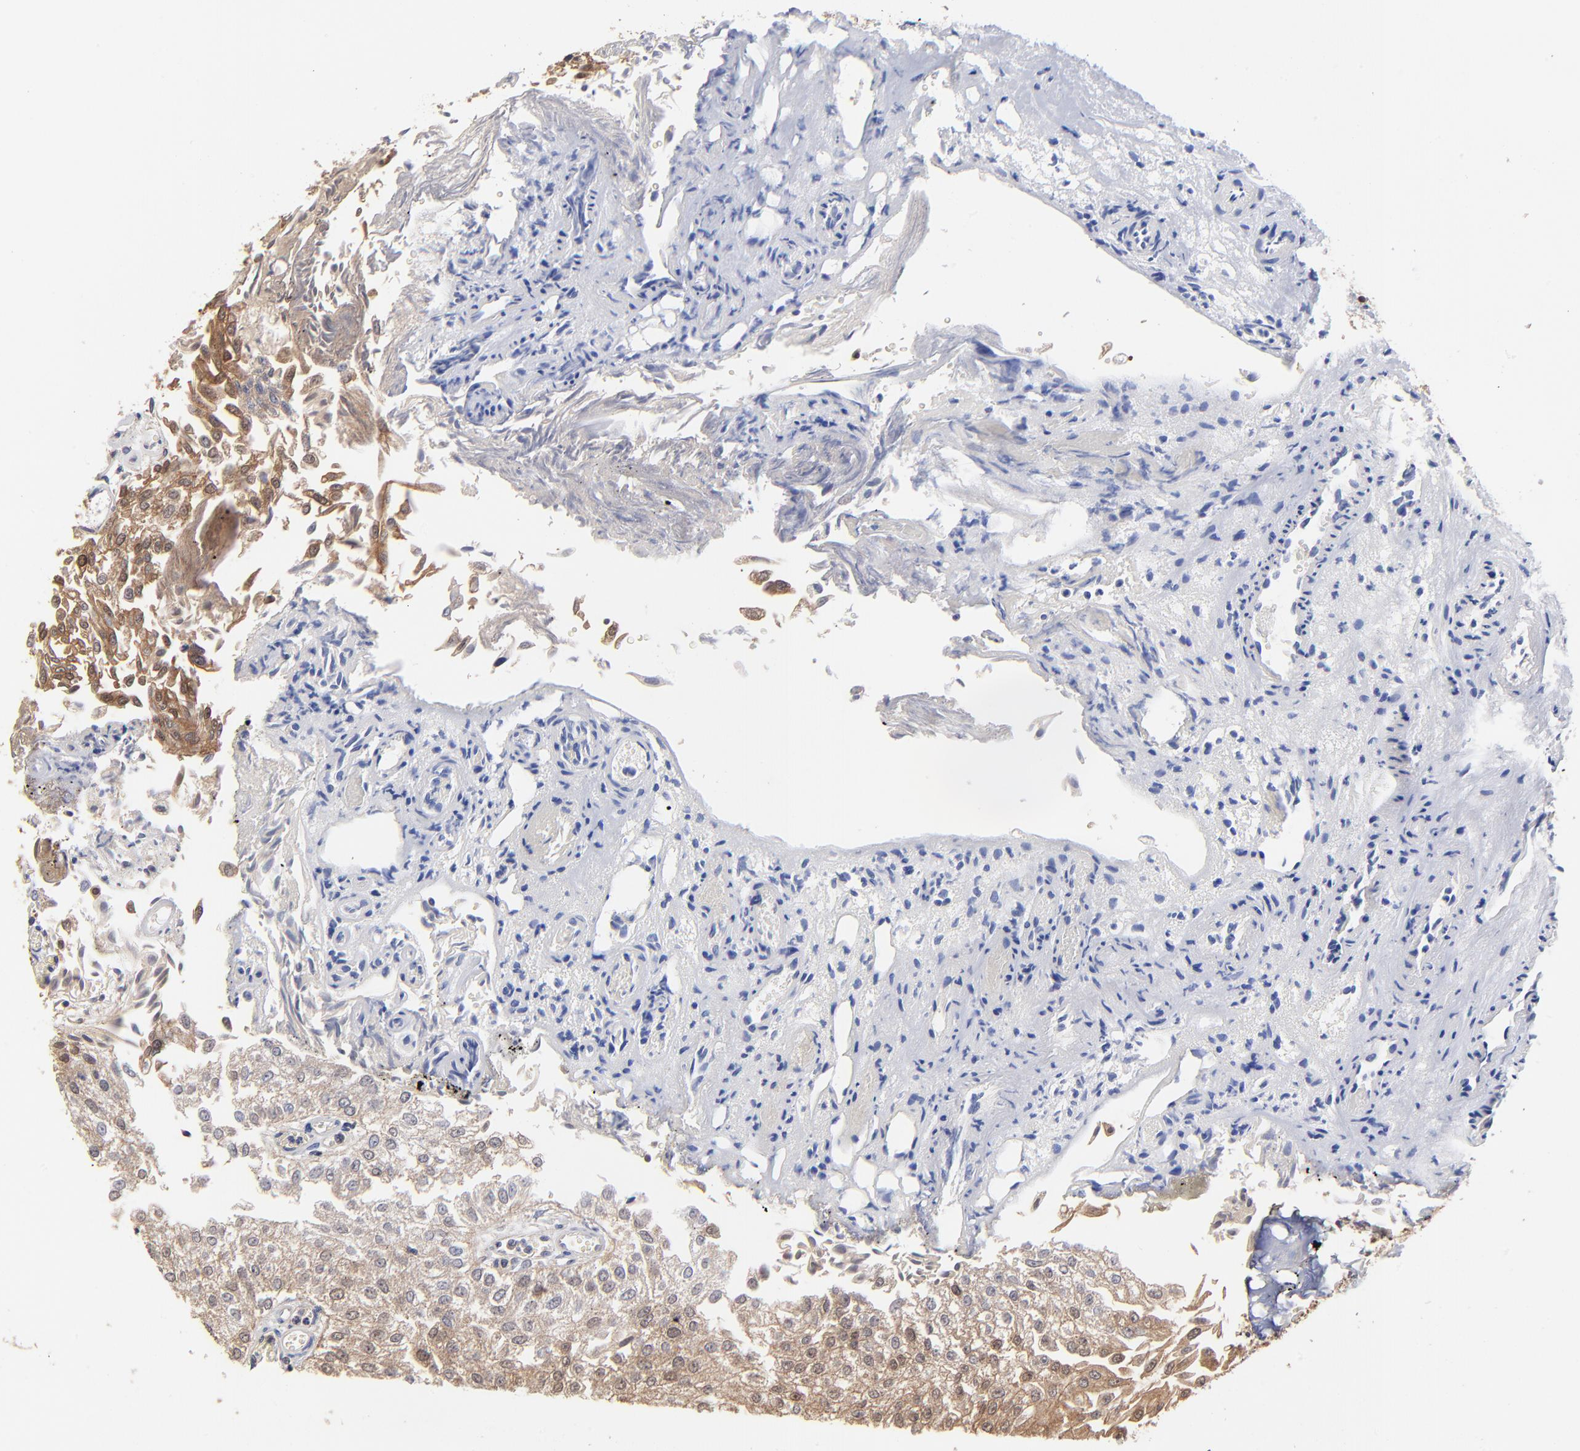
{"staining": {"intensity": "moderate", "quantity": "25%-75%", "location": "cytoplasmic/membranous,nuclear"}, "tissue": "urothelial cancer", "cell_type": "Tumor cells", "image_type": "cancer", "snomed": [{"axis": "morphology", "description": "Urothelial carcinoma, Low grade"}, {"axis": "topography", "description": "Urinary bladder"}], "caption": "Immunohistochemistry staining of urothelial carcinoma (low-grade), which reveals medium levels of moderate cytoplasmic/membranous and nuclear staining in about 25%-75% of tumor cells indicating moderate cytoplasmic/membranous and nuclear protein staining. The staining was performed using DAB (3,3'-diaminobenzidine) (brown) for protein detection and nuclei were counterstained in hematoxylin (blue).", "gene": "DCTPP1", "patient": {"sex": "male", "age": 86}}